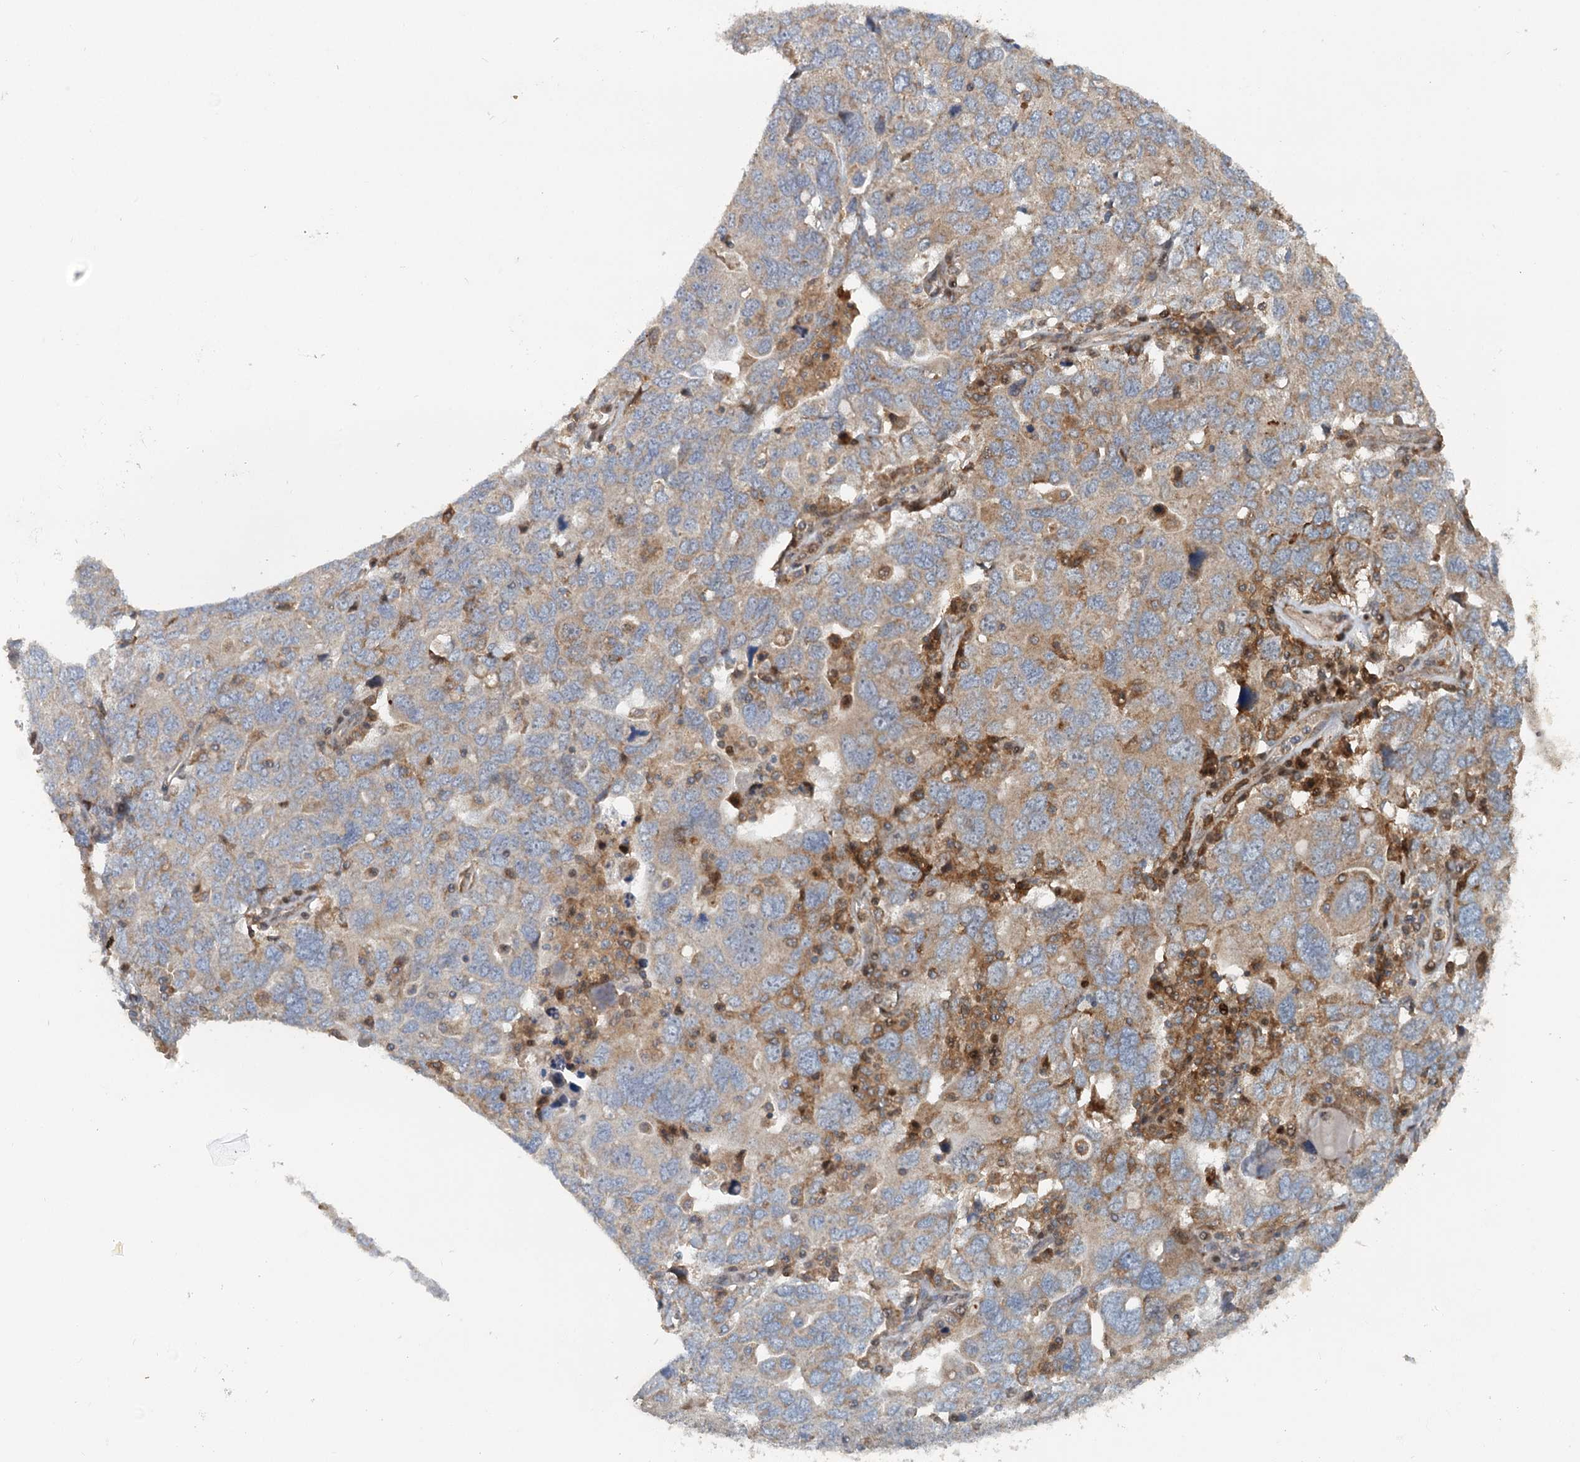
{"staining": {"intensity": "weak", "quantity": "25%-75%", "location": "cytoplasmic/membranous"}, "tissue": "ovarian cancer", "cell_type": "Tumor cells", "image_type": "cancer", "snomed": [{"axis": "morphology", "description": "Carcinoma, endometroid"}, {"axis": "topography", "description": "Ovary"}], "caption": "Weak cytoplasmic/membranous positivity is seen in about 25%-75% of tumor cells in ovarian cancer (endometroid carcinoma). The staining was performed using DAB (3,3'-diaminobenzidine) to visualize the protein expression in brown, while the nuclei were stained in blue with hematoxylin (Magnification: 20x).", "gene": "RNF111", "patient": {"sex": "female", "age": 62}}